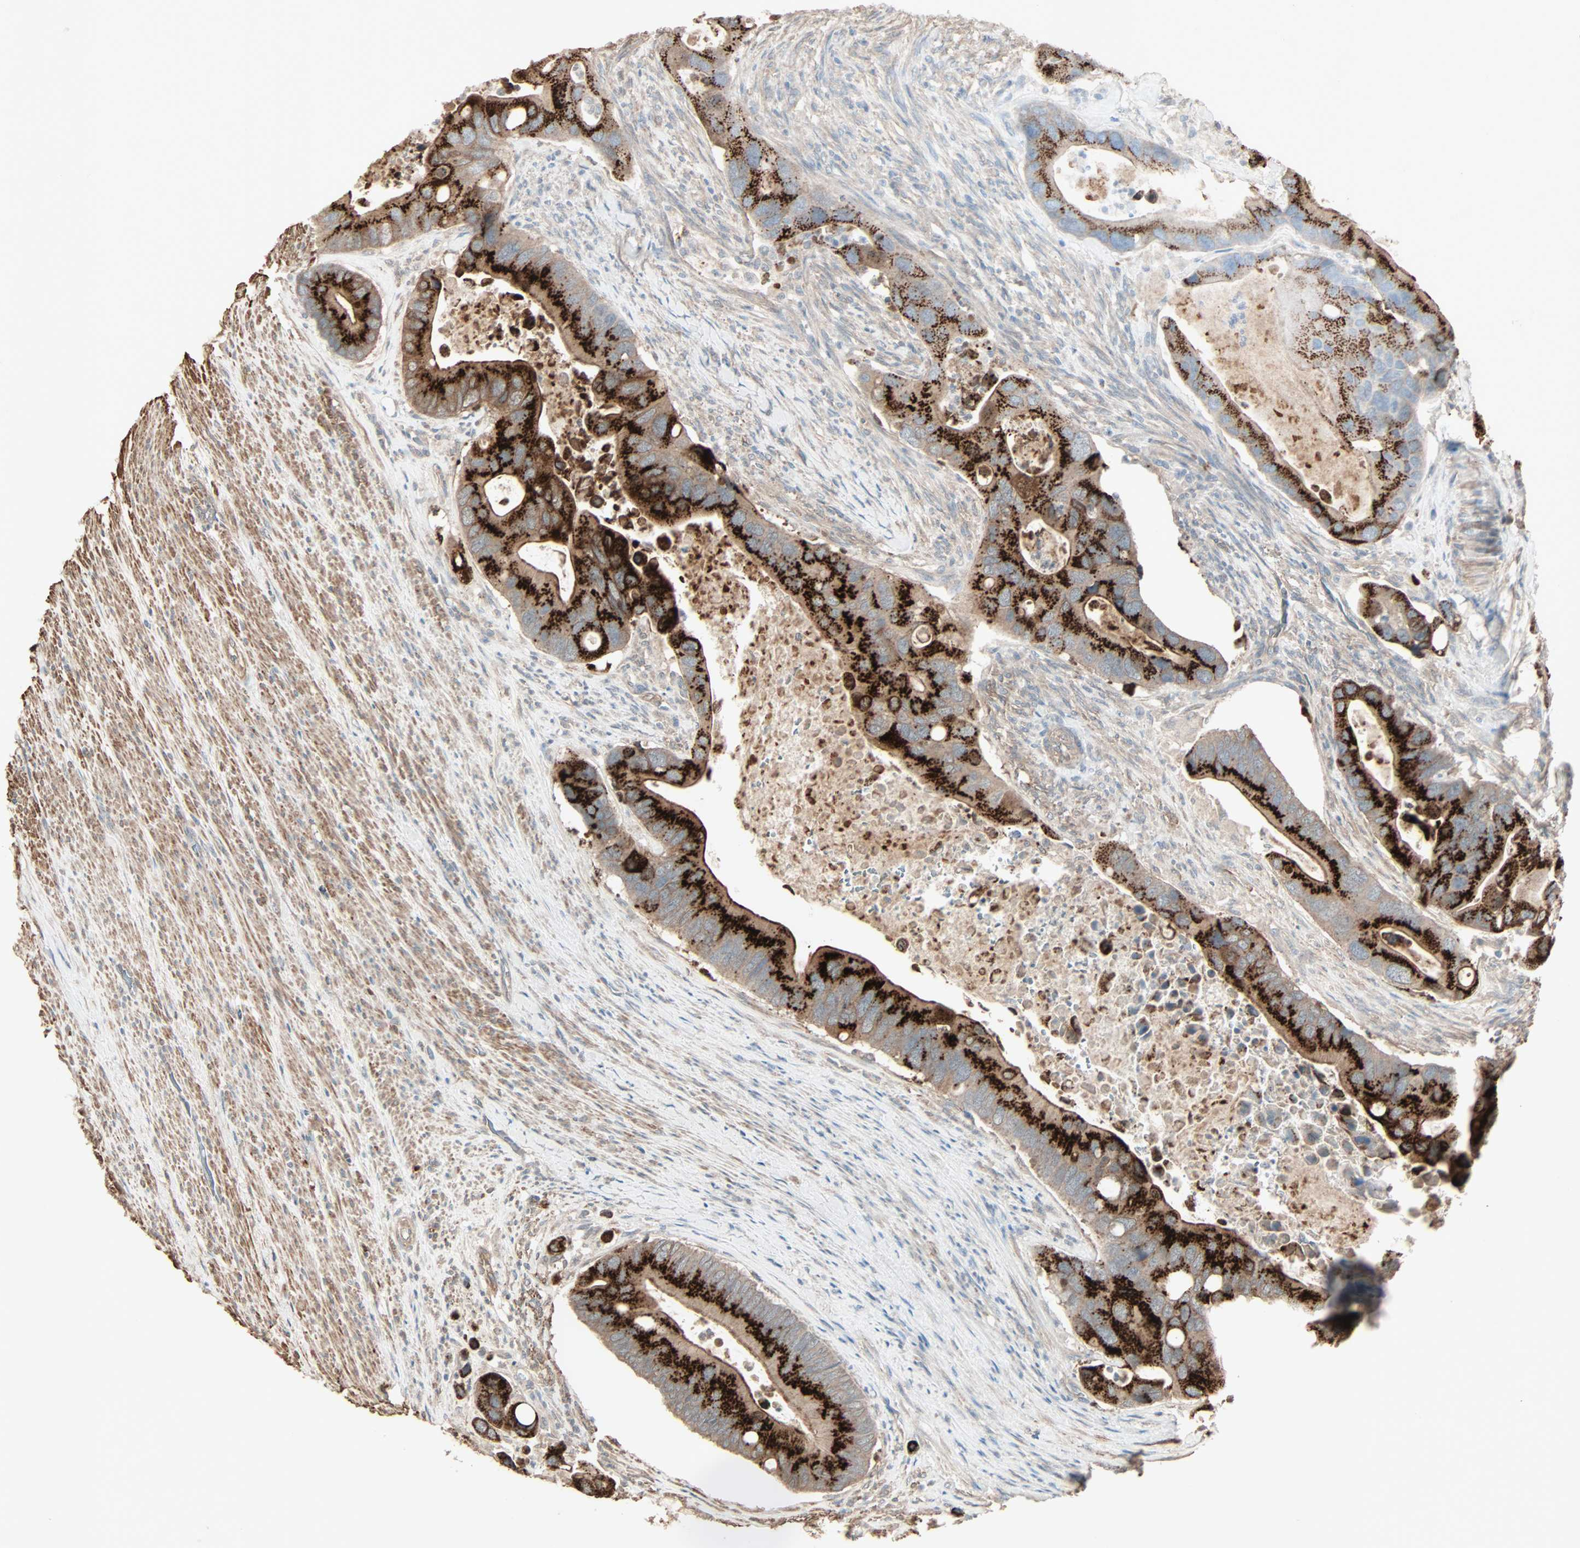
{"staining": {"intensity": "strong", "quantity": ">75%", "location": "cytoplasmic/membranous"}, "tissue": "colorectal cancer", "cell_type": "Tumor cells", "image_type": "cancer", "snomed": [{"axis": "morphology", "description": "Adenocarcinoma, NOS"}, {"axis": "topography", "description": "Rectum"}], "caption": "Protein positivity by immunohistochemistry exhibits strong cytoplasmic/membranous positivity in approximately >75% of tumor cells in adenocarcinoma (colorectal).", "gene": "GALNT3", "patient": {"sex": "female", "age": 57}}